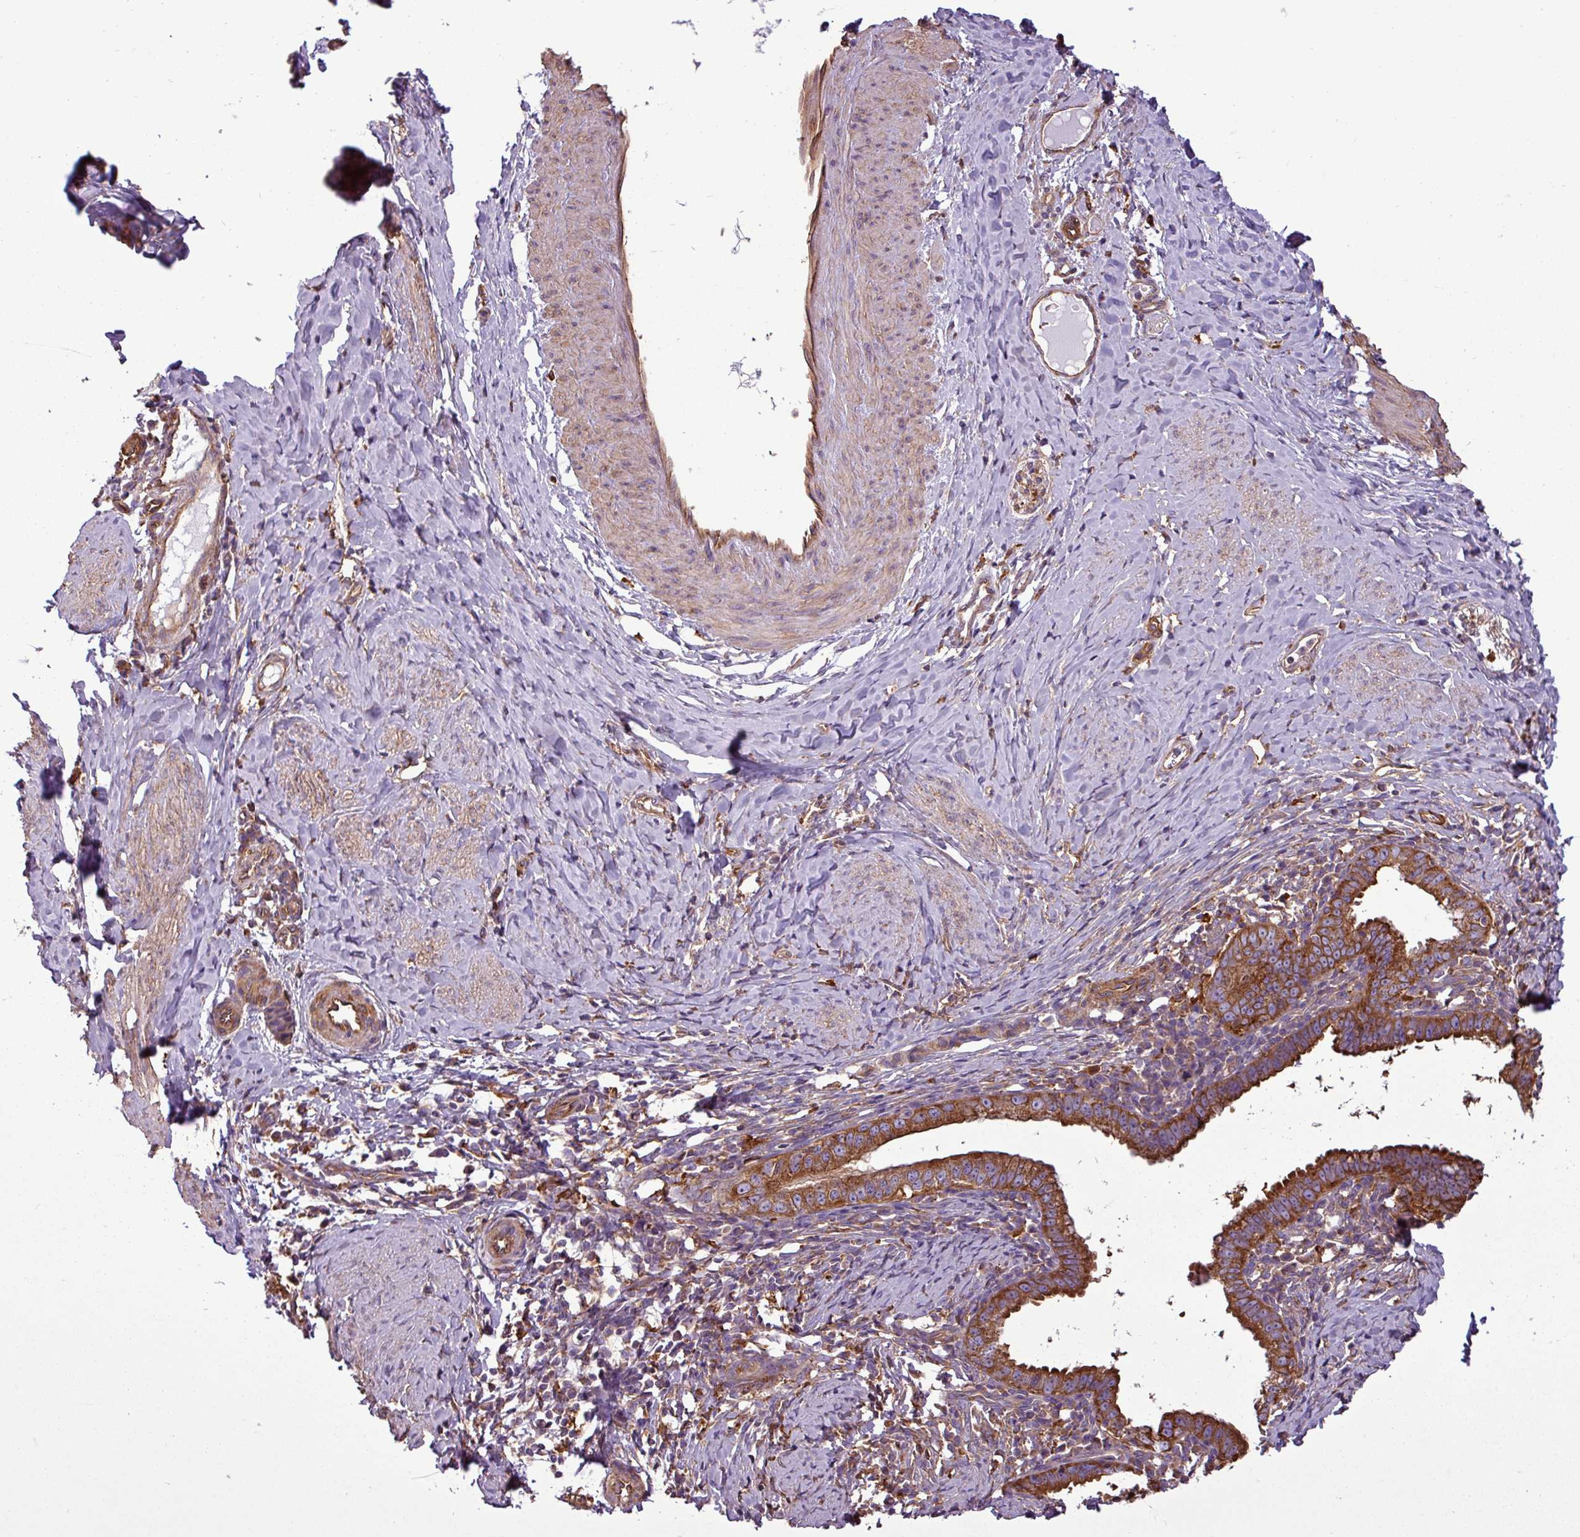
{"staining": {"intensity": "strong", "quantity": ">75%", "location": "cytoplasmic/membranous"}, "tissue": "cervical cancer", "cell_type": "Tumor cells", "image_type": "cancer", "snomed": [{"axis": "morphology", "description": "Adenocarcinoma, NOS"}, {"axis": "topography", "description": "Cervix"}], "caption": "Immunohistochemistry (IHC) photomicrograph of neoplastic tissue: human cervical cancer (adenocarcinoma) stained using immunohistochemistry exhibits high levels of strong protein expression localized specifically in the cytoplasmic/membranous of tumor cells, appearing as a cytoplasmic/membranous brown color.", "gene": "PACSIN2", "patient": {"sex": "female", "age": 36}}